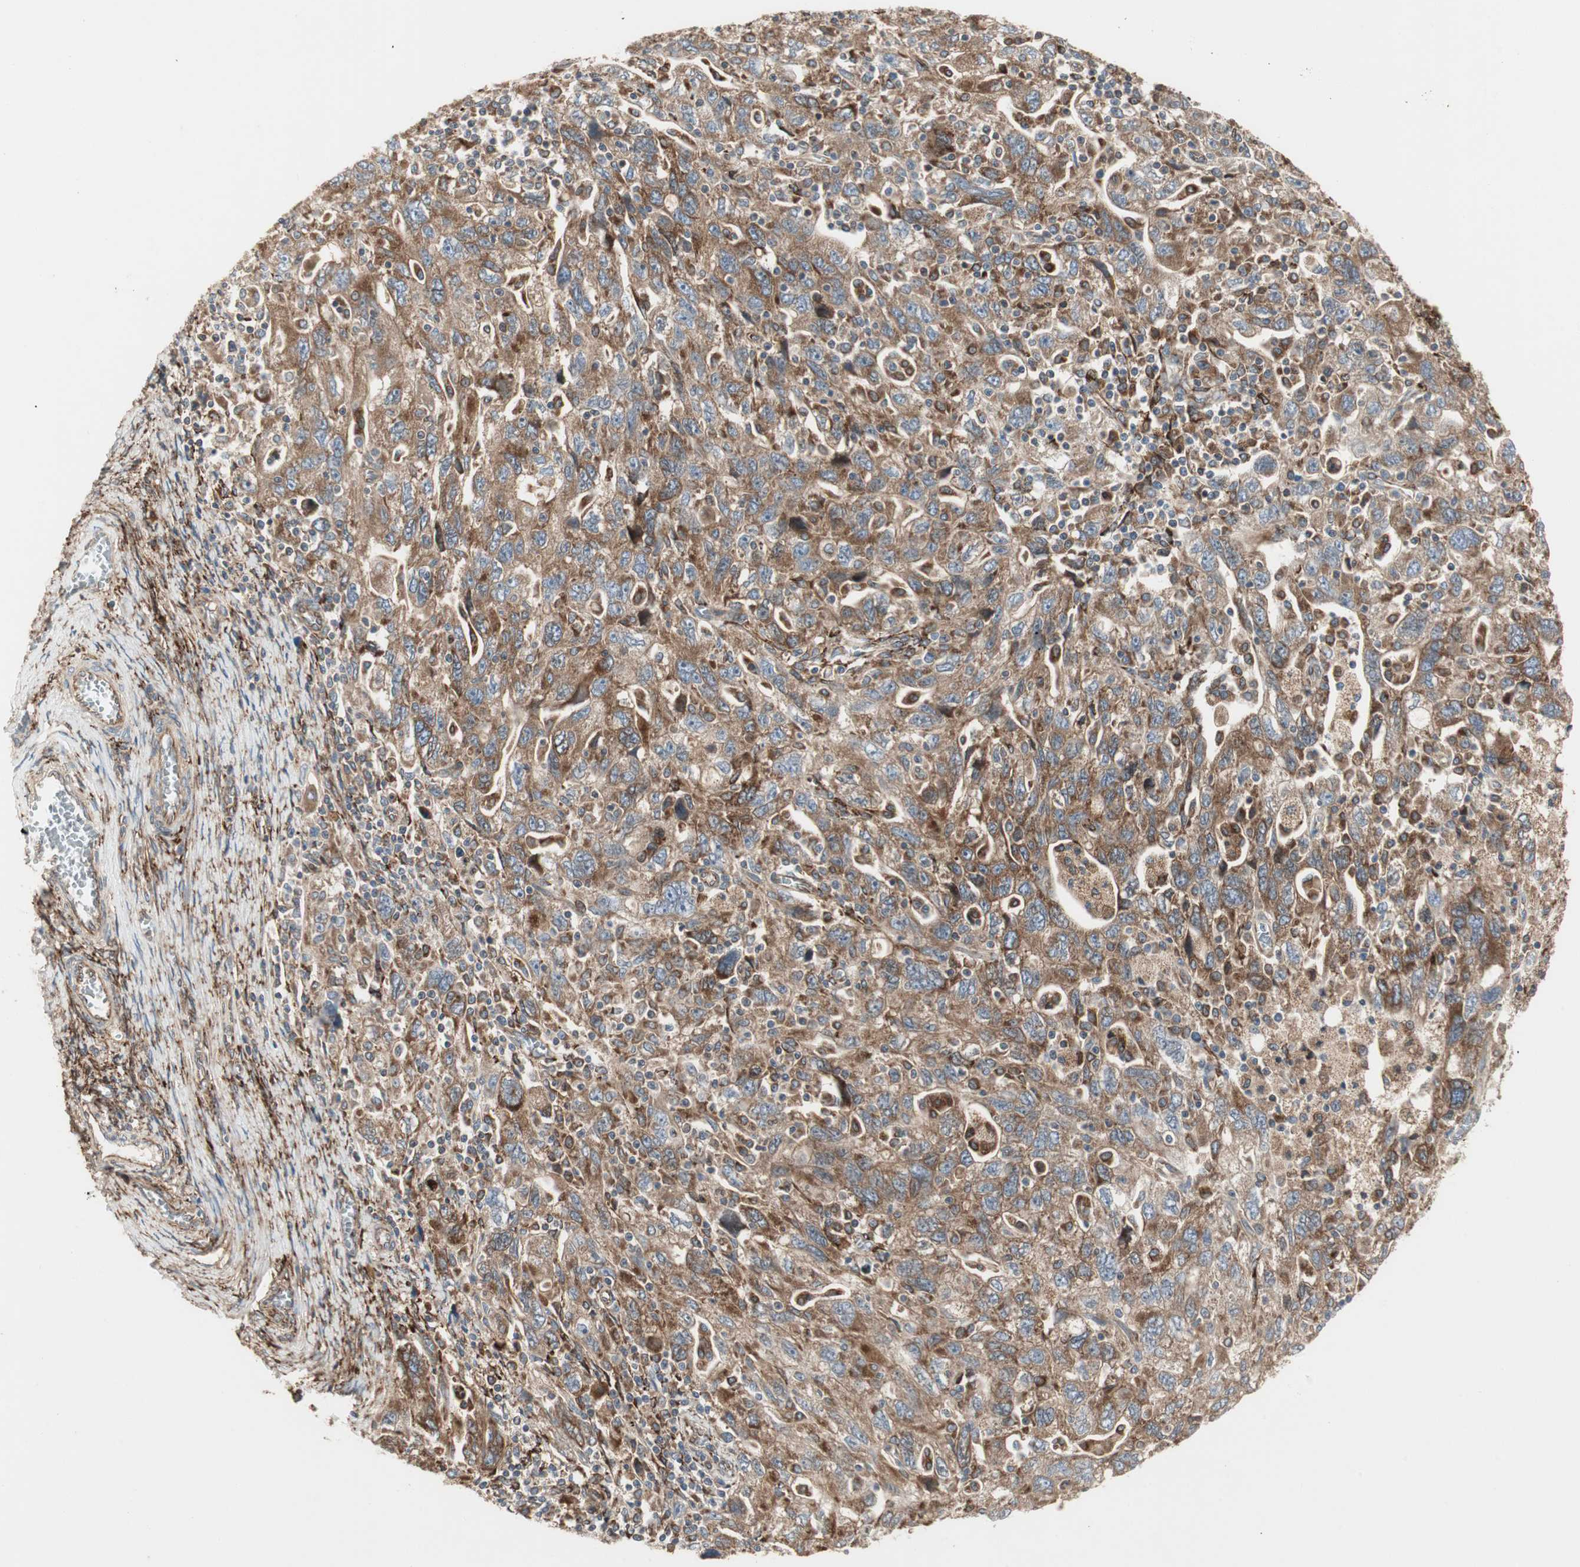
{"staining": {"intensity": "moderate", "quantity": ">75%", "location": "cytoplasmic/membranous"}, "tissue": "ovarian cancer", "cell_type": "Tumor cells", "image_type": "cancer", "snomed": [{"axis": "morphology", "description": "Carcinoma, NOS"}, {"axis": "morphology", "description": "Cystadenocarcinoma, serous, NOS"}, {"axis": "topography", "description": "Ovary"}], "caption": "Immunohistochemistry (IHC) histopathology image of human ovarian cancer (carcinoma) stained for a protein (brown), which displays medium levels of moderate cytoplasmic/membranous positivity in about >75% of tumor cells.", "gene": "H6PD", "patient": {"sex": "female", "age": 69}}